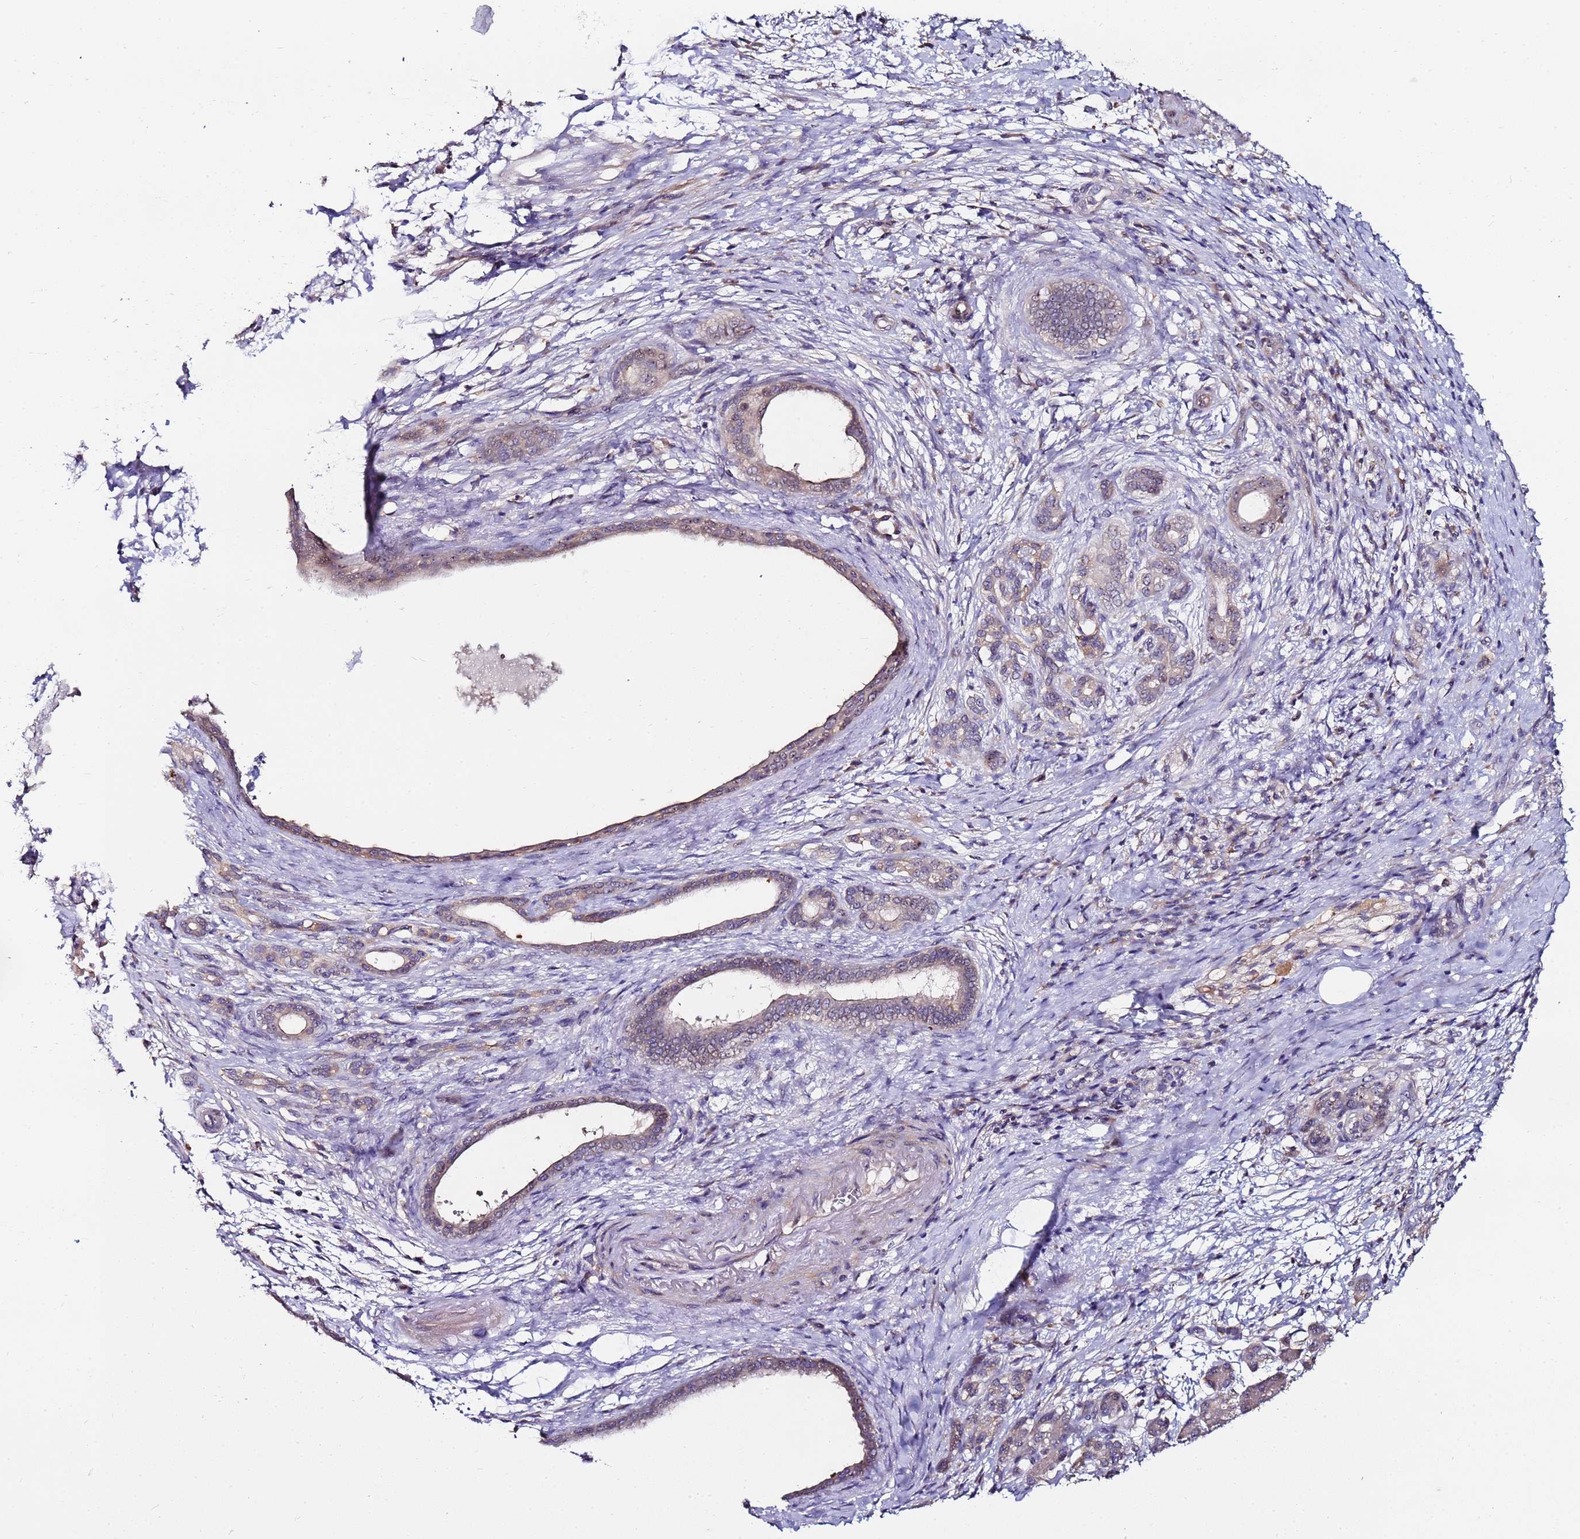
{"staining": {"intensity": "weak", "quantity": "25%-75%", "location": "cytoplasmic/membranous"}, "tissue": "pancreatic cancer", "cell_type": "Tumor cells", "image_type": "cancer", "snomed": [{"axis": "morphology", "description": "Adenocarcinoma, NOS"}, {"axis": "topography", "description": "Pancreas"}], "caption": "Pancreatic cancer (adenocarcinoma) stained for a protein reveals weak cytoplasmic/membranous positivity in tumor cells. (DAB (3,3'-diaminobenzidine) IHC with brightfield microscopy, high magnification).", "gene": "KRI1", "patient": {"sex": "female", "age": 55}}